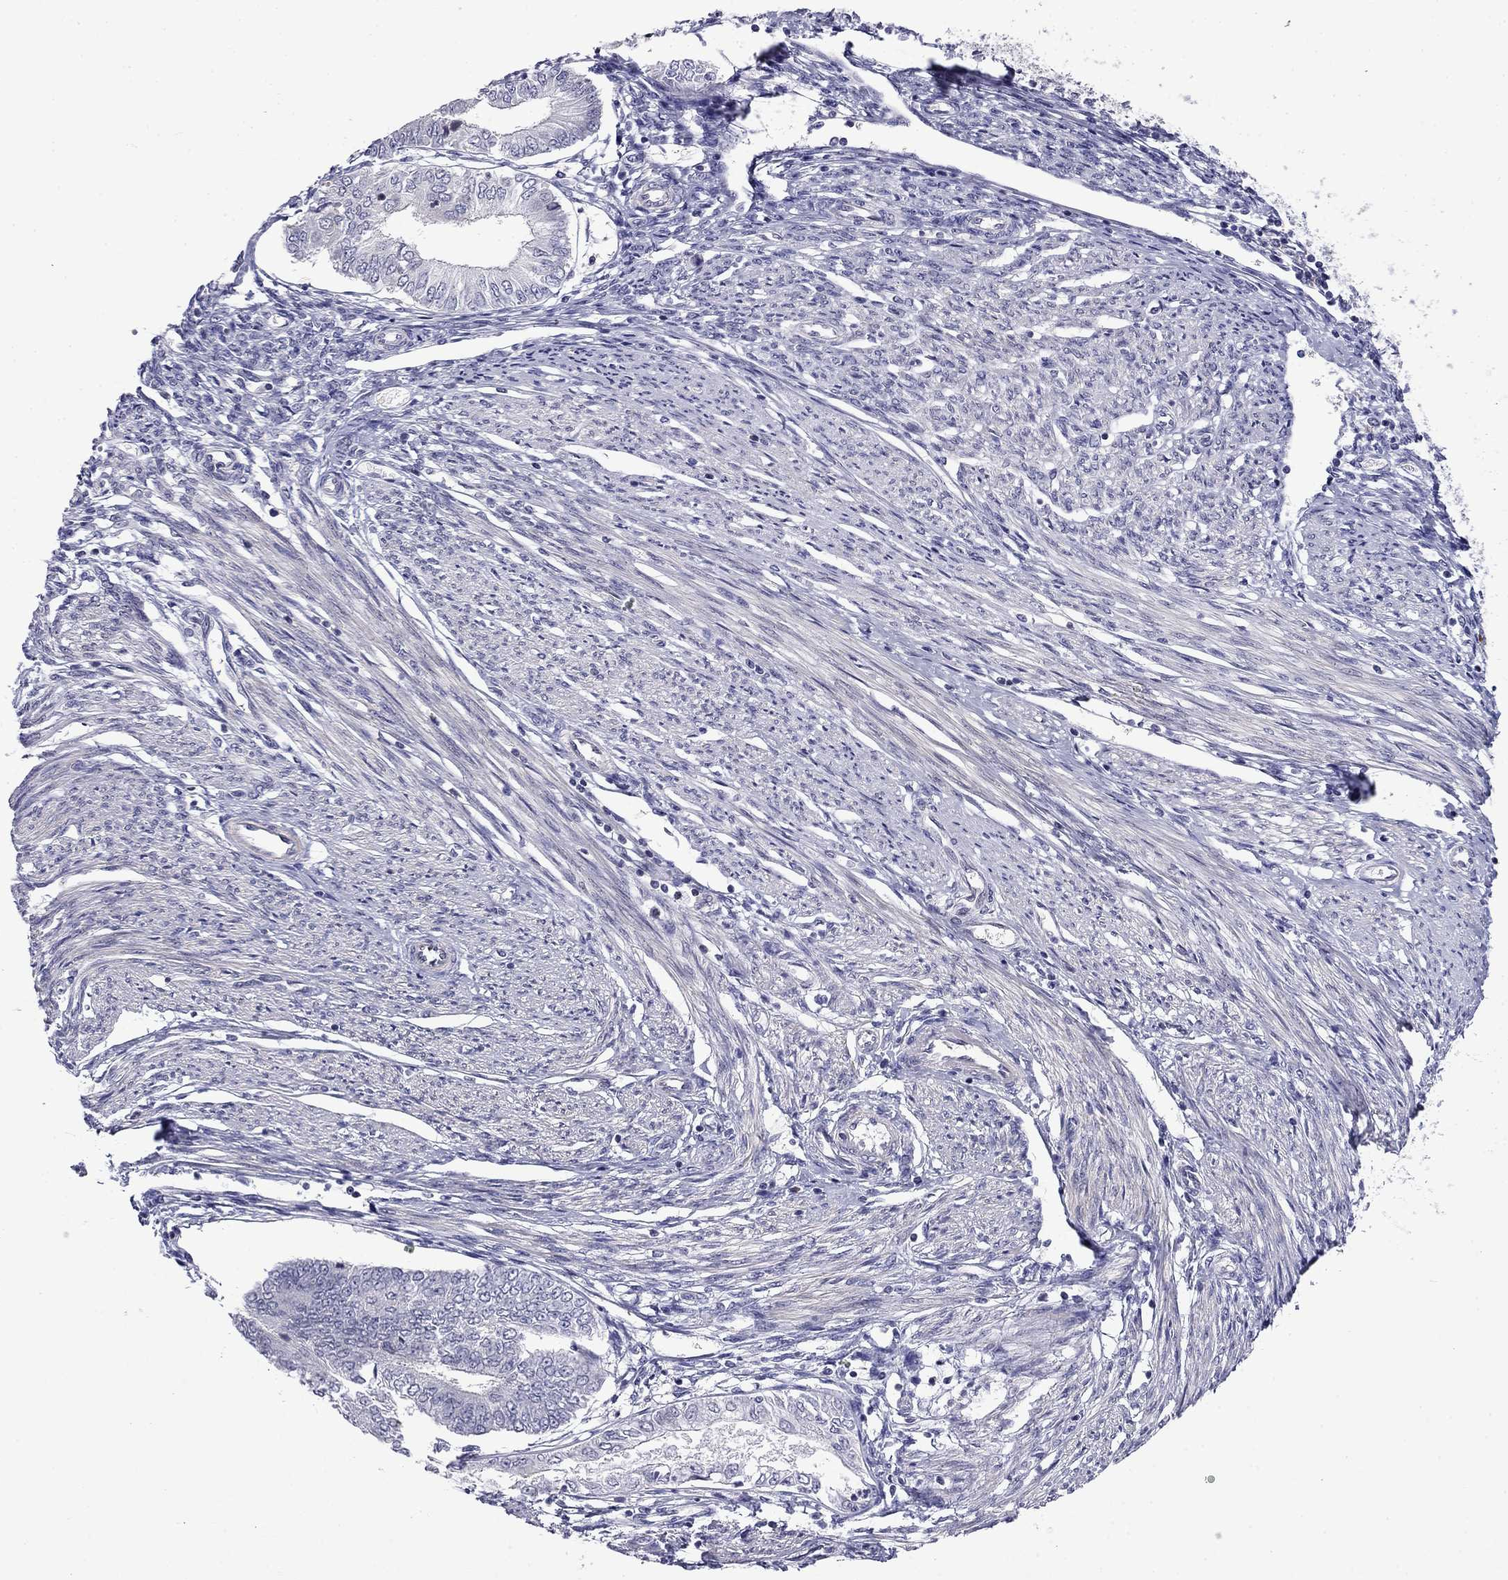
{"staining": {"intensity": "negative", "quantity": "none", "location": "none"}, "tissue": "endometrial cancer", "cell_type": "Tumor cells", "image_type": "cancer", "snomed": [{"axis": "morphology", "description": "Adenocarcinoma, NOS"}, {"axis": "topography", "description": "Endometrium"}], "caption": "DAB (3,3'-diaminobenzidine) immunohistochemical staining of human endometrial cancer displays no significant expression in tumor cells.", "gene": "PRR18", "patient": {"sex": "female", "age": 68}}